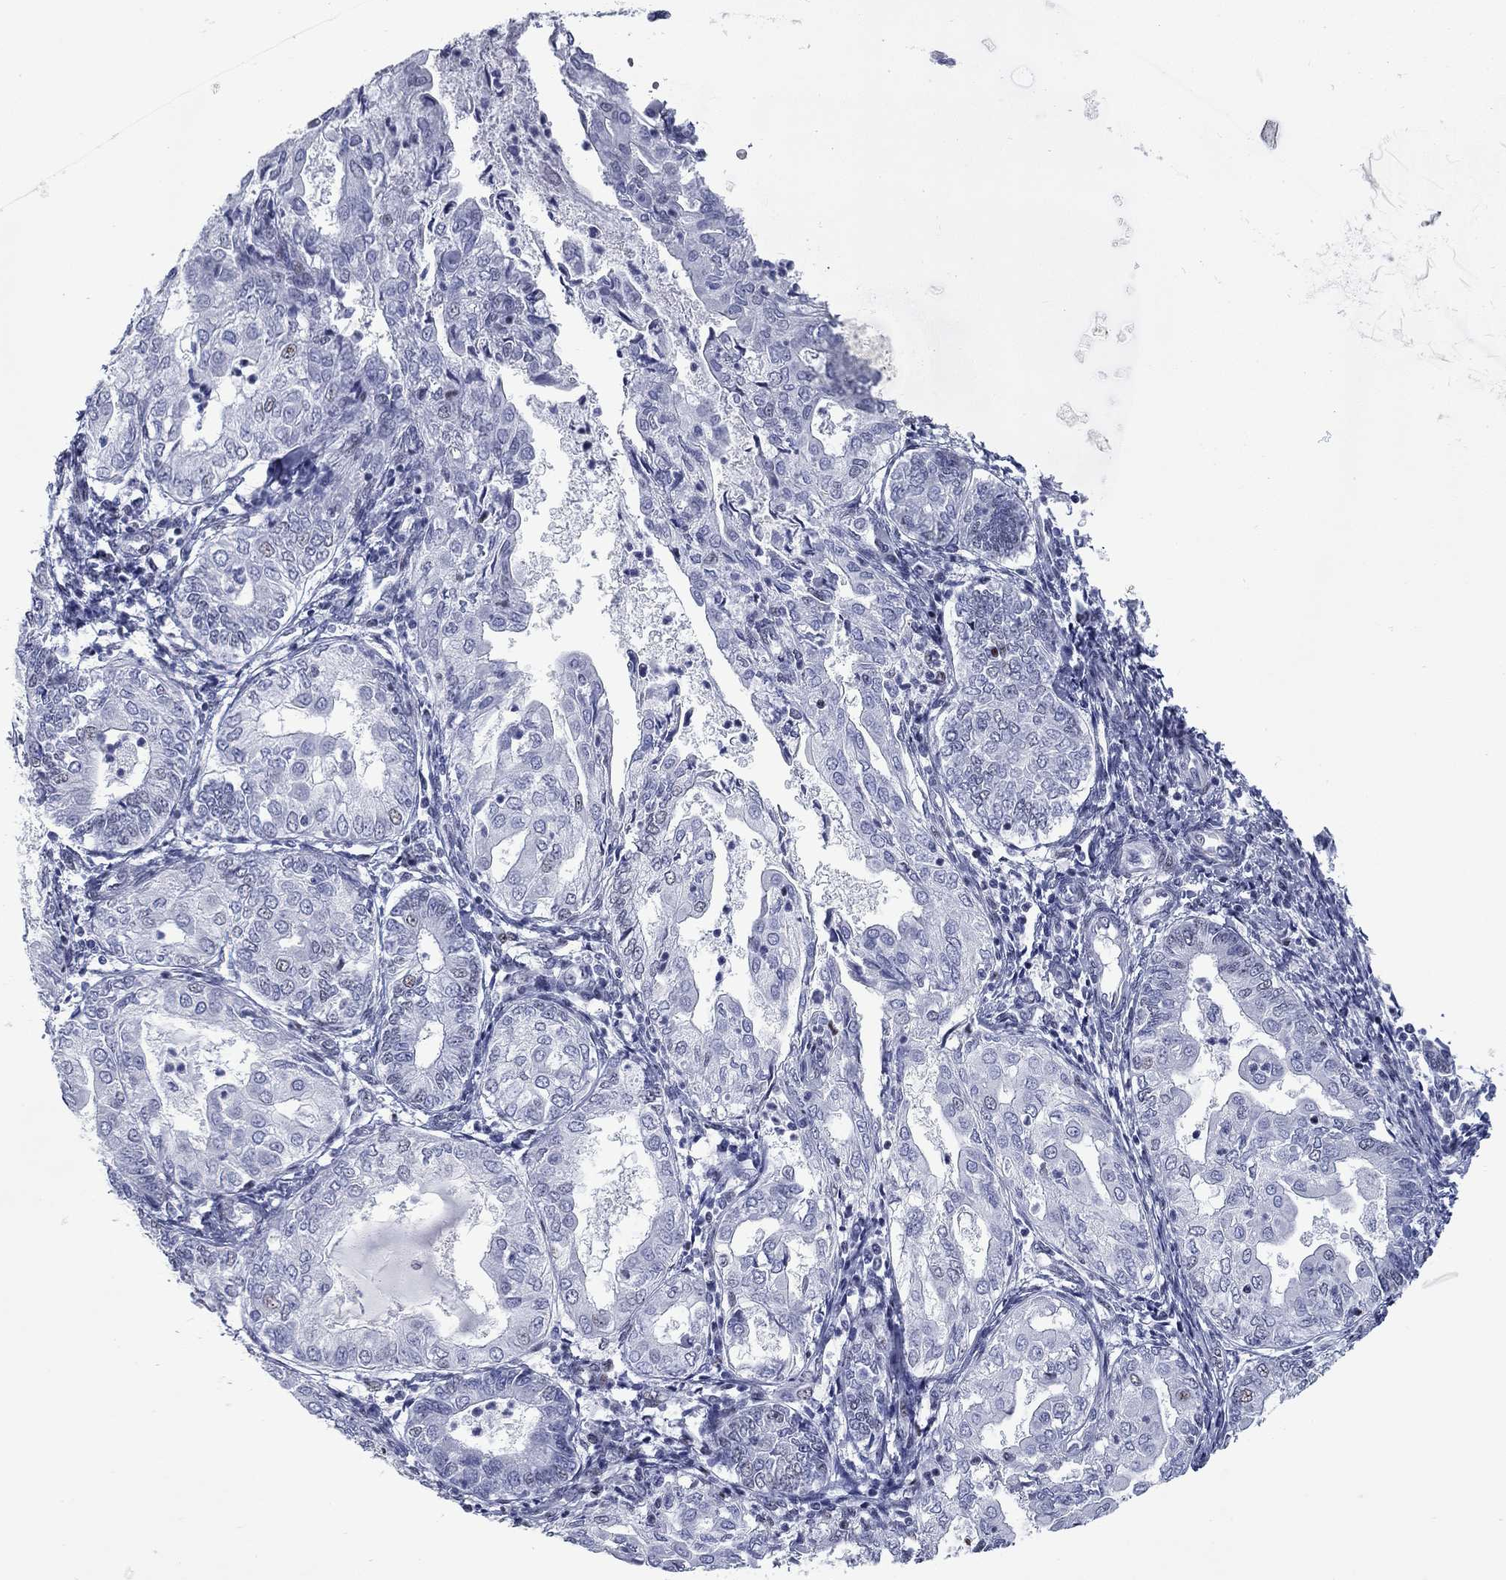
{"staining": {"intensity": "negative", "quantity": "none", "location": "none"}, "tissue": "endometrial cancer", "cell_type": "Tumor cells", "image_type": "cancer", "snomed": [{"axis": "morphology", "description": "Adenocarcinoma, NOS"}, {"axis": "topography", "description": "Endometrium"}], "caption": "IHC of human adenocarcinoma (endometrial) exhibits no staining in tumor cells.", "gene": "ASF1B", "patient": {"sex": "female", "age": 68}}